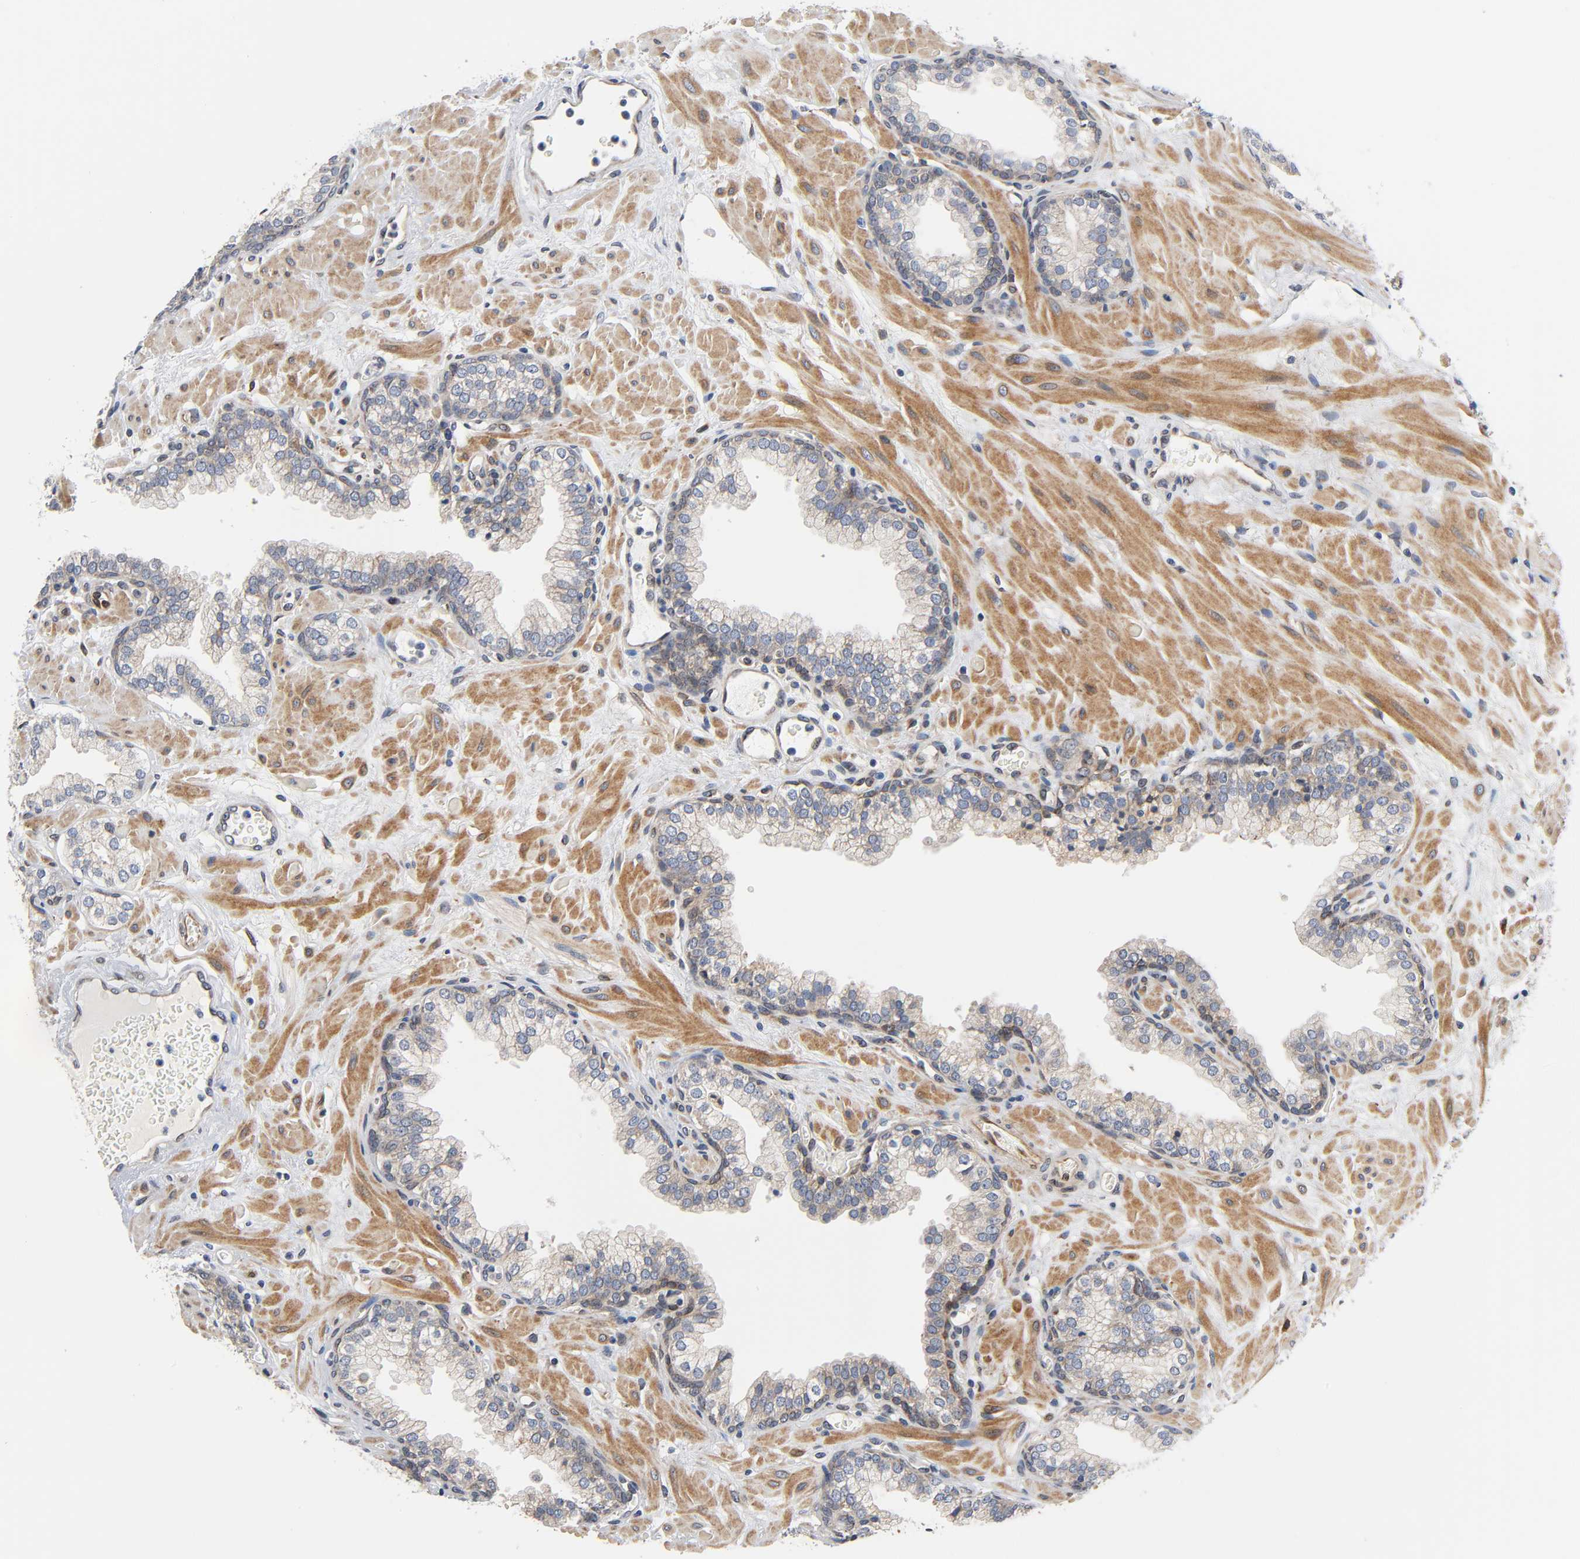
{"staining": {"intensity": "weak", "quantity": "25%-75%", "location": "cytoplasmic/membranous"}, "tissue": "prostate", "cell_type": "Glandular cells", "image_type": "normal", "snomed": [{"axis": "morphology", "description": "Normal tissue, NOS"}, {"axis": "topography", "description": "Prostate"}], "caption": "The immunohistochemical stain highlights weak cytoplasmic/membranous staining in glandular cells of normal prostate.", "gene": "ASB6", "patient": {"sex": "male", "age": 60}}